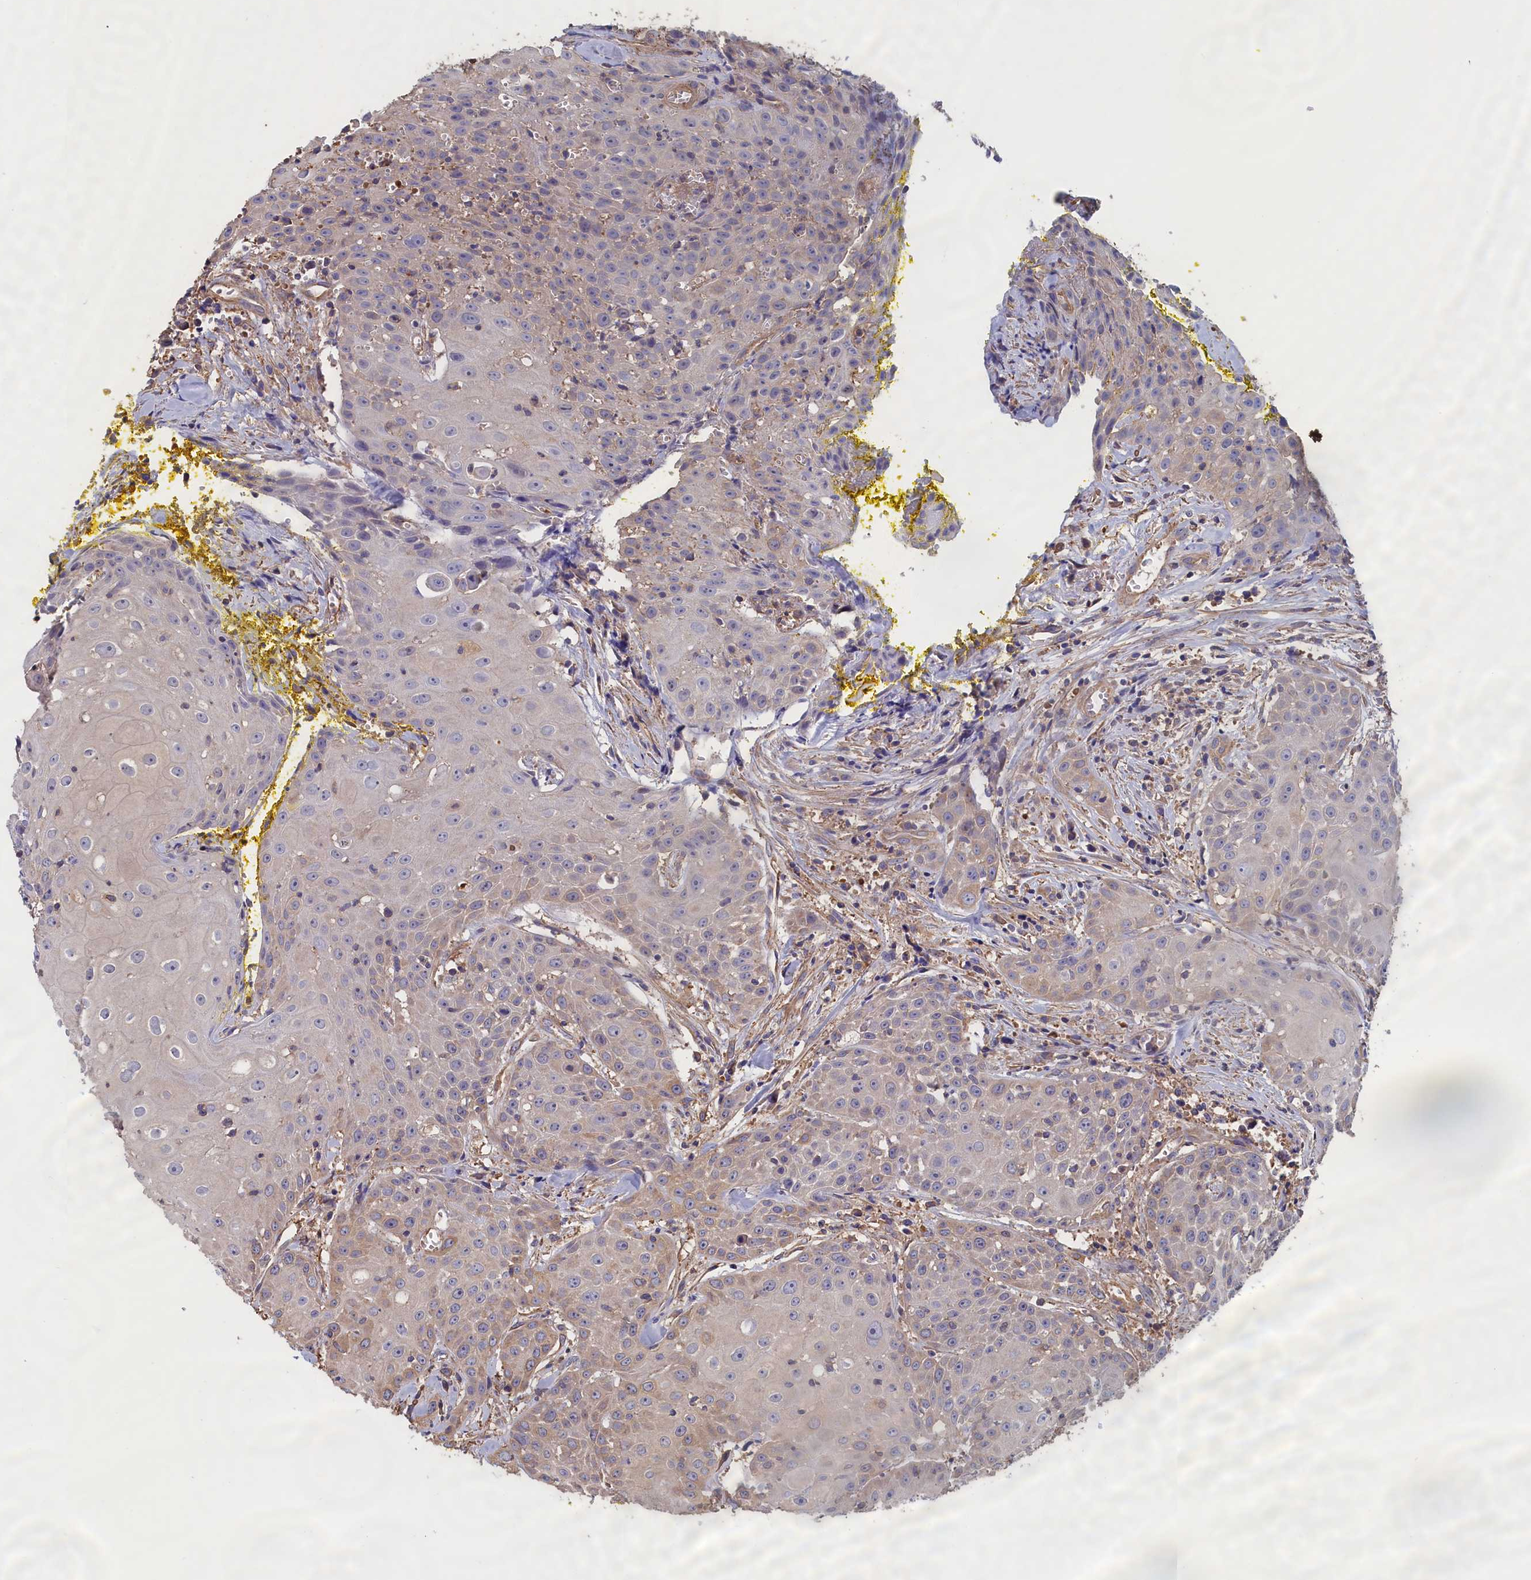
{"staining": {"intensity": "weak", "quantity": "<25%", "location": "cytoplasmic/membranous"}, "tissue": "head and neck cancer", "cell_type": "Tumor cells", "image_type": "cancer", "snomed": [{"axis": "morphology", "description": "Squamous cell carcinoma, NOS"}, {"axis": "topography", "description": "Oral tissue"}, {"axis": "topography", "description": "Head-Neck"}], "caption": "Human head and neck cancer stained for a protein using immunohistochemistry (IHC) shows no positivity in tumor cells.", "gene": "ANKRD2", "patient": {"sex": "female", "age": 82}}